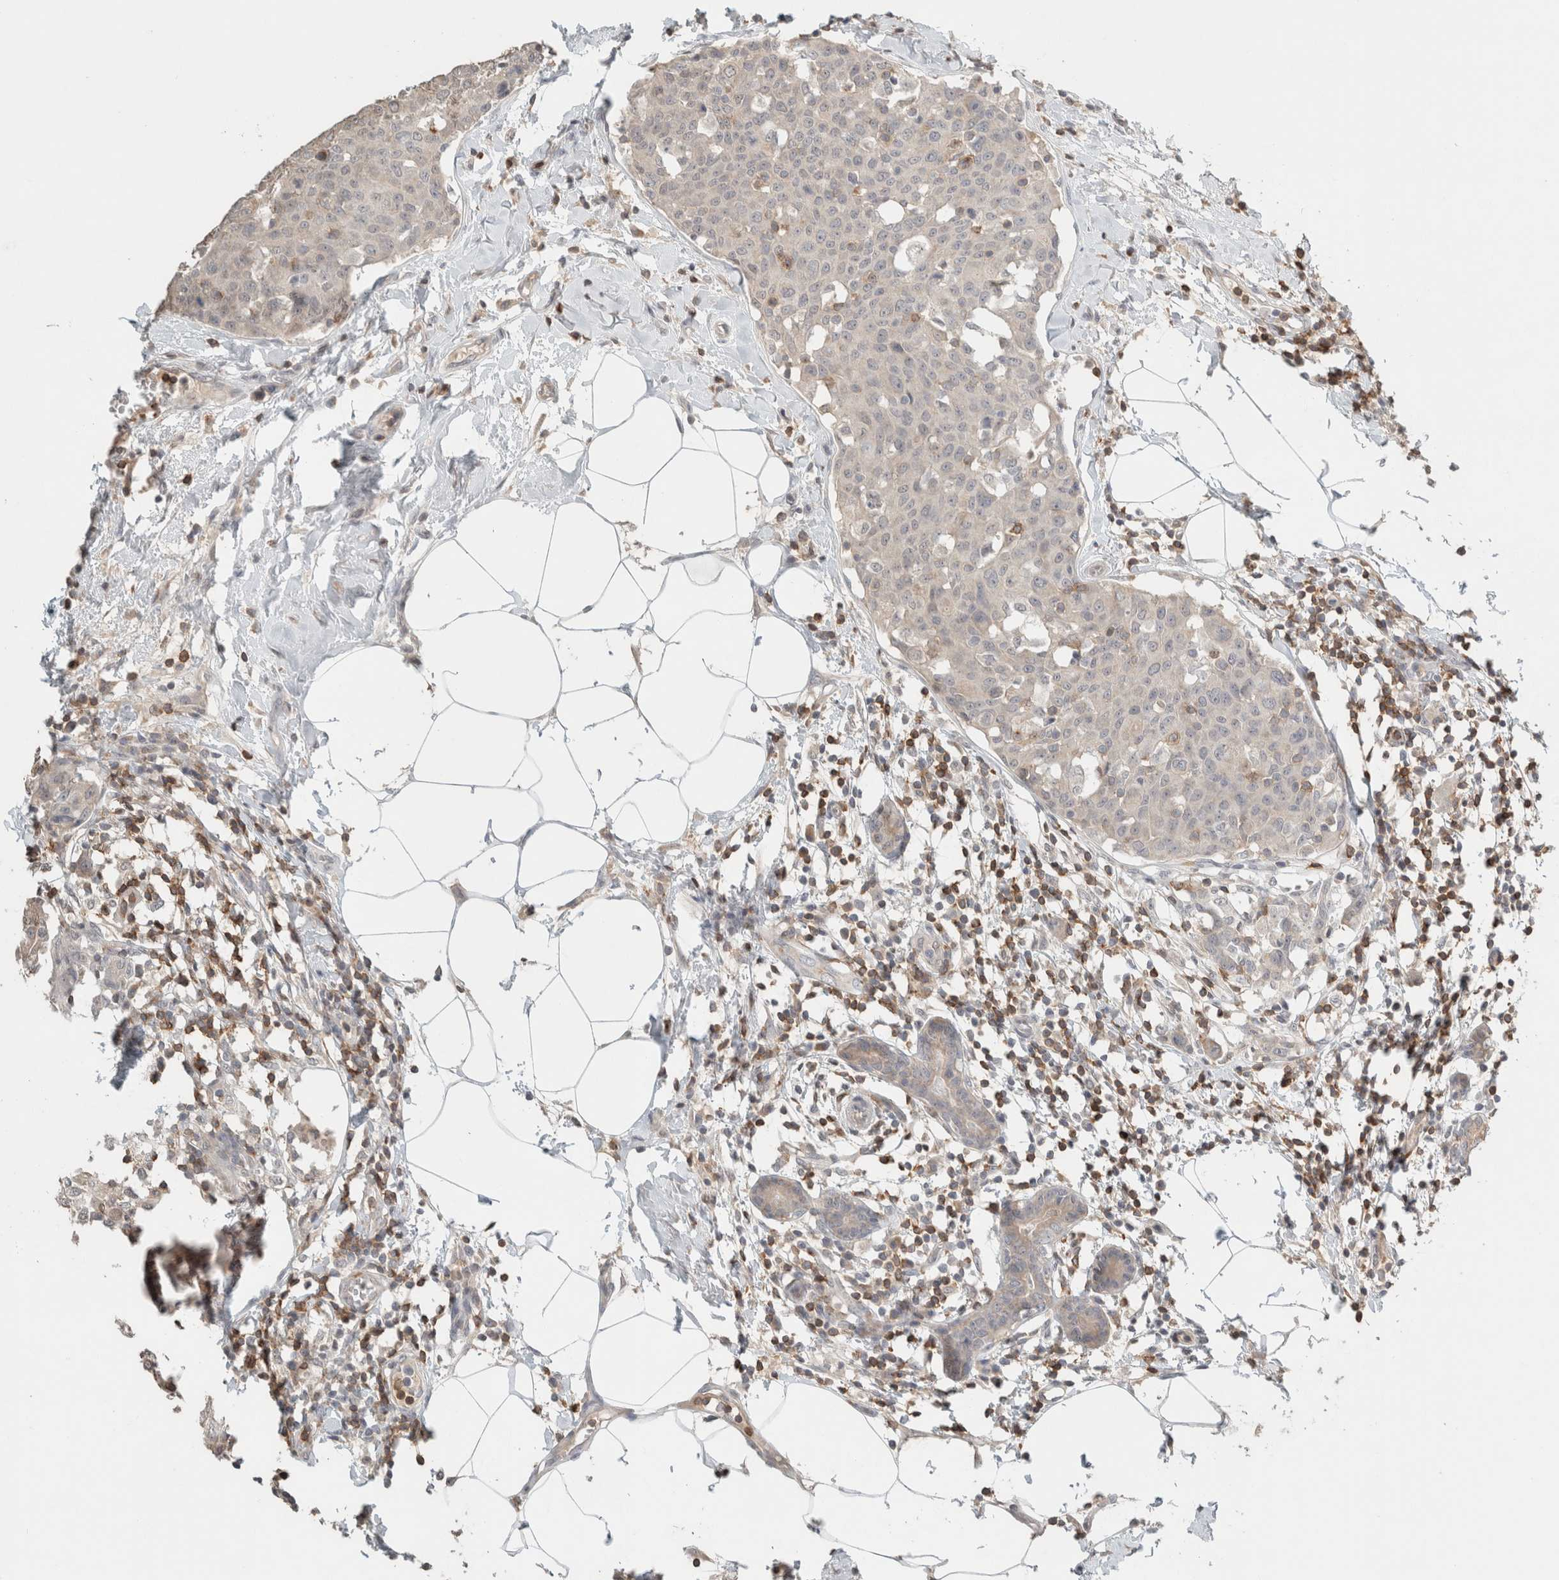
{"staining": {"intensity": "negative", "quantity": "none", "location": "none"}, "tissue": "breast cancer", "cell_type": "Tumor cells", "image_type": "cancer", "snomed": [{"axis": "morphology", "description": "Normal tissue, NOS"}, {"axis": "morphology", "description": "Duct carcinoma"}, {"axis": "topography", "description": "Breast"}], "caption": "Breast intraductal carcinoma stained for a protein using immunohistochemistry exhibits no positivity tumor cells.", "gene": "TRAT1", "patient": {"sex": "female", "age": 37}}